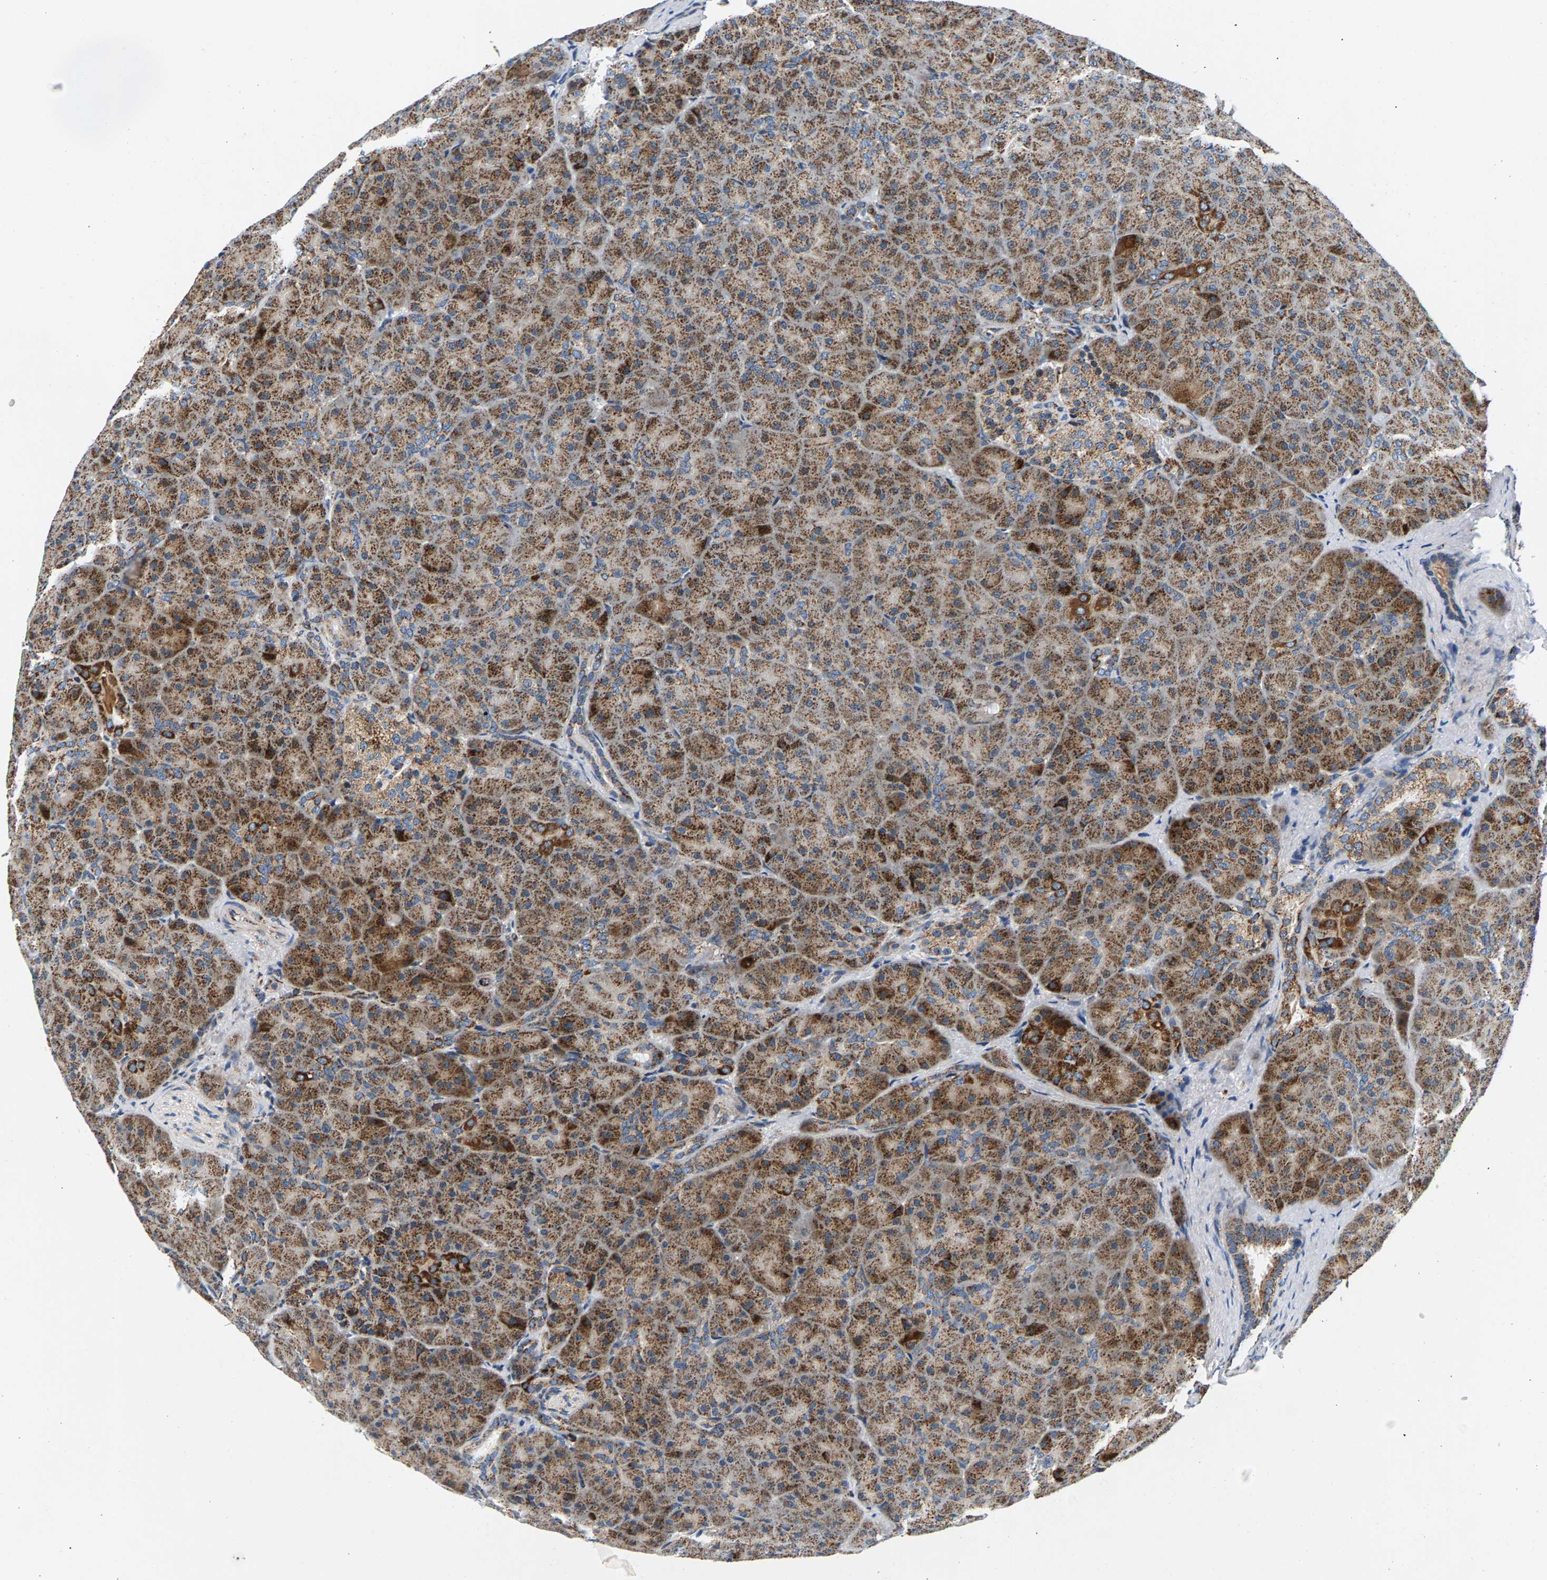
{"staining": {"intensity": "moderate", "quantity": ">75%", "location": "cytoplasmic/membranous"}, "tissue": "pancreas", "cell_type": "Exocrine glandular cells", "image_type": "normal", "snomed": [{"axis": "morphology", "description": "Normal tissue, NOS"}, {"axis": "topography", "description": "Pancreas"}], "caption": "IHC image of unremarkable pancreas stained for a protein (brown), which reveals medium levels of moderate cytoplasmic/membranous positivity in approximately >75% of exocrine glandular cells.", "gene": "PDE1A", "patient": {"sex": "male", "age": 66}}